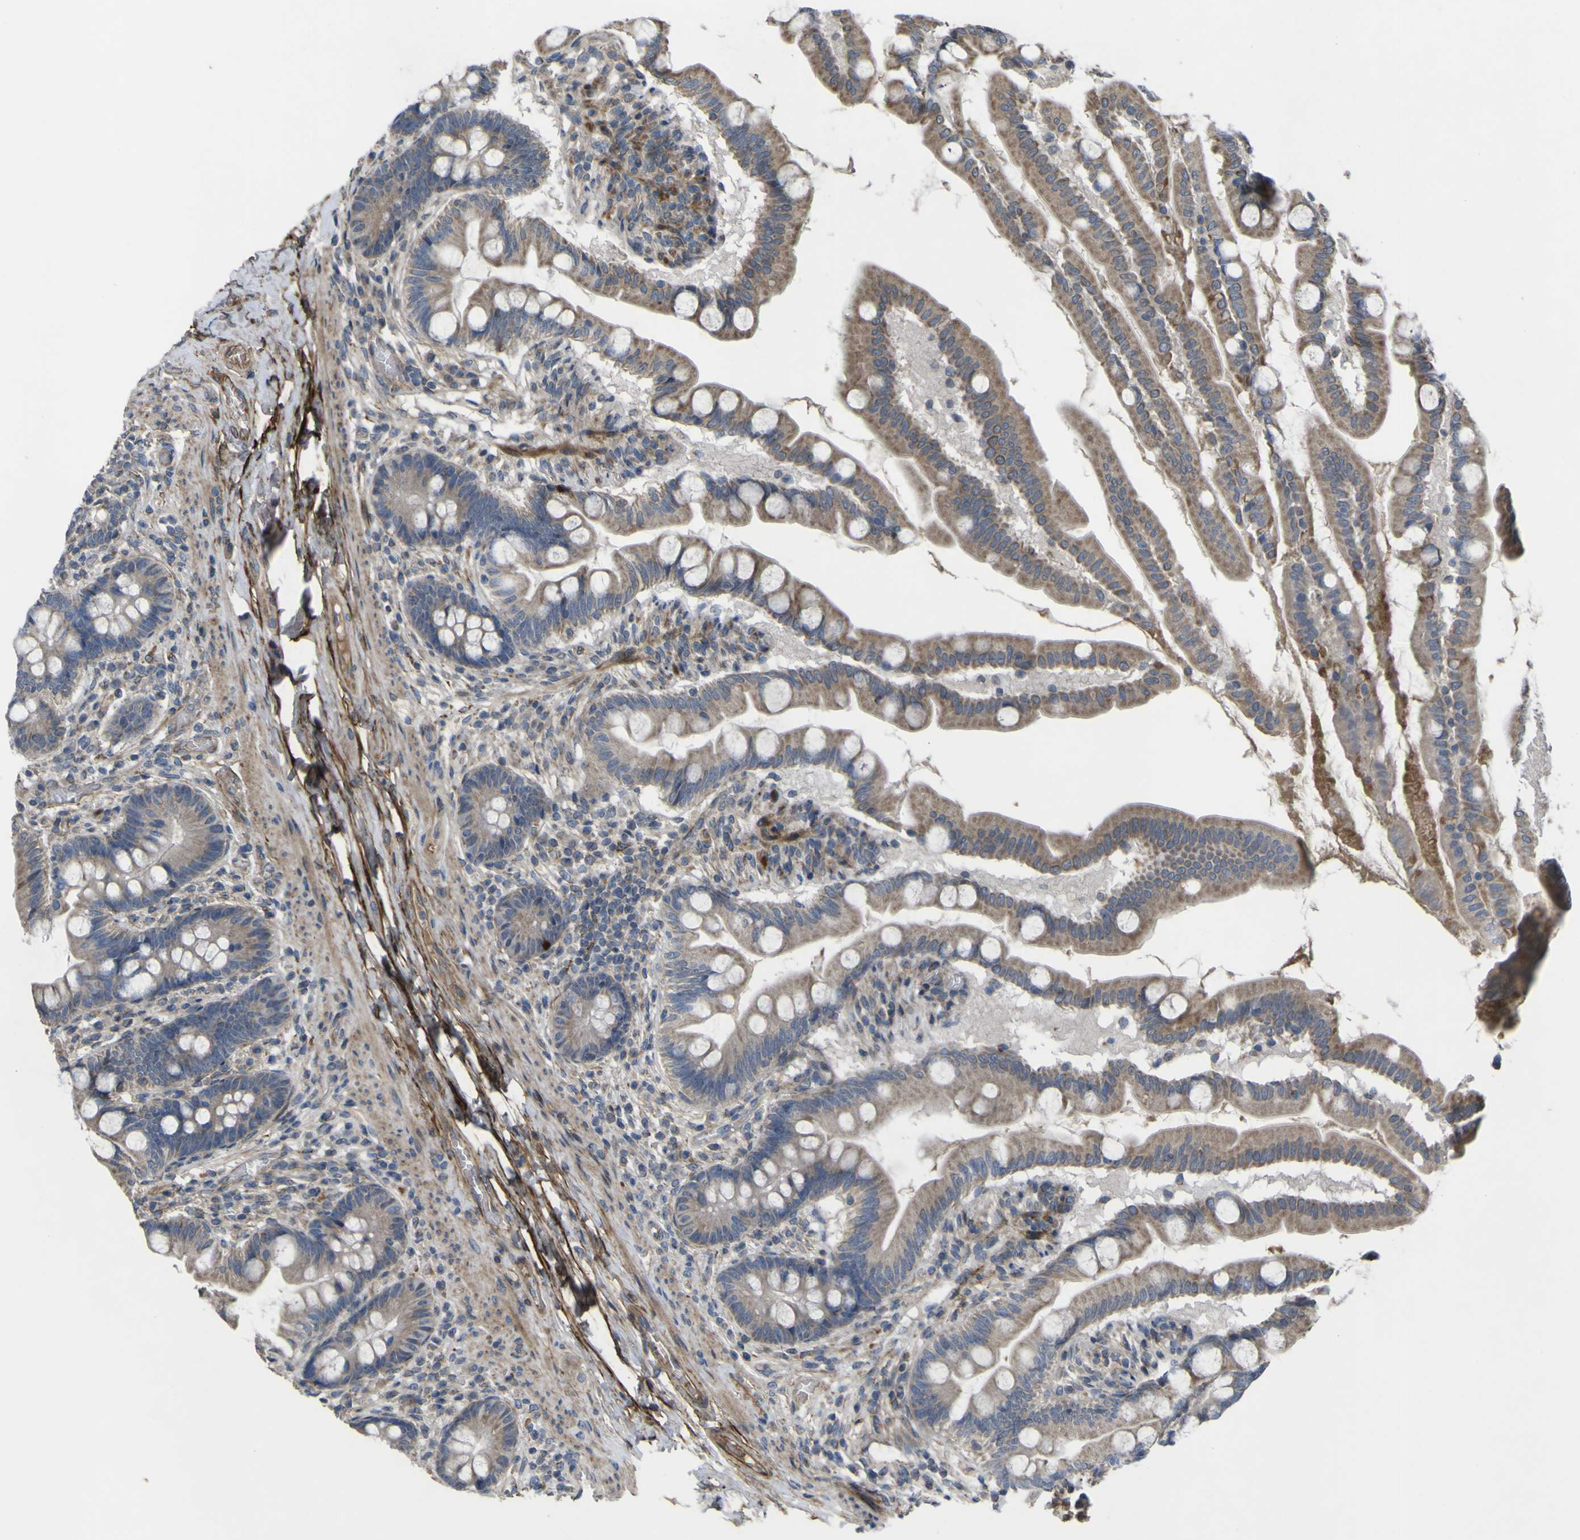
{"staining": {"intensity": "moderate", "quantity": ">75%", "location": "cytoplasmic/membranous"}, "tissue": "small intestine", "cell_type": "Glandular cells", "image_type": "normal", "snomed": [{"axis": "morphology", "description": "Normal tissue, NOS"}, {"axis": "topography", "description": "Small intestine"}], "caption": "The image reveals a brown stain indicating the presence of a protein in the cytoplasmic/membranous of glandular cells in small intestine. (Brightfield microscopy of DAB IHC at high magnification).", "gene": "GPLD1", "patient": {"sex": "female", "age": 56}}